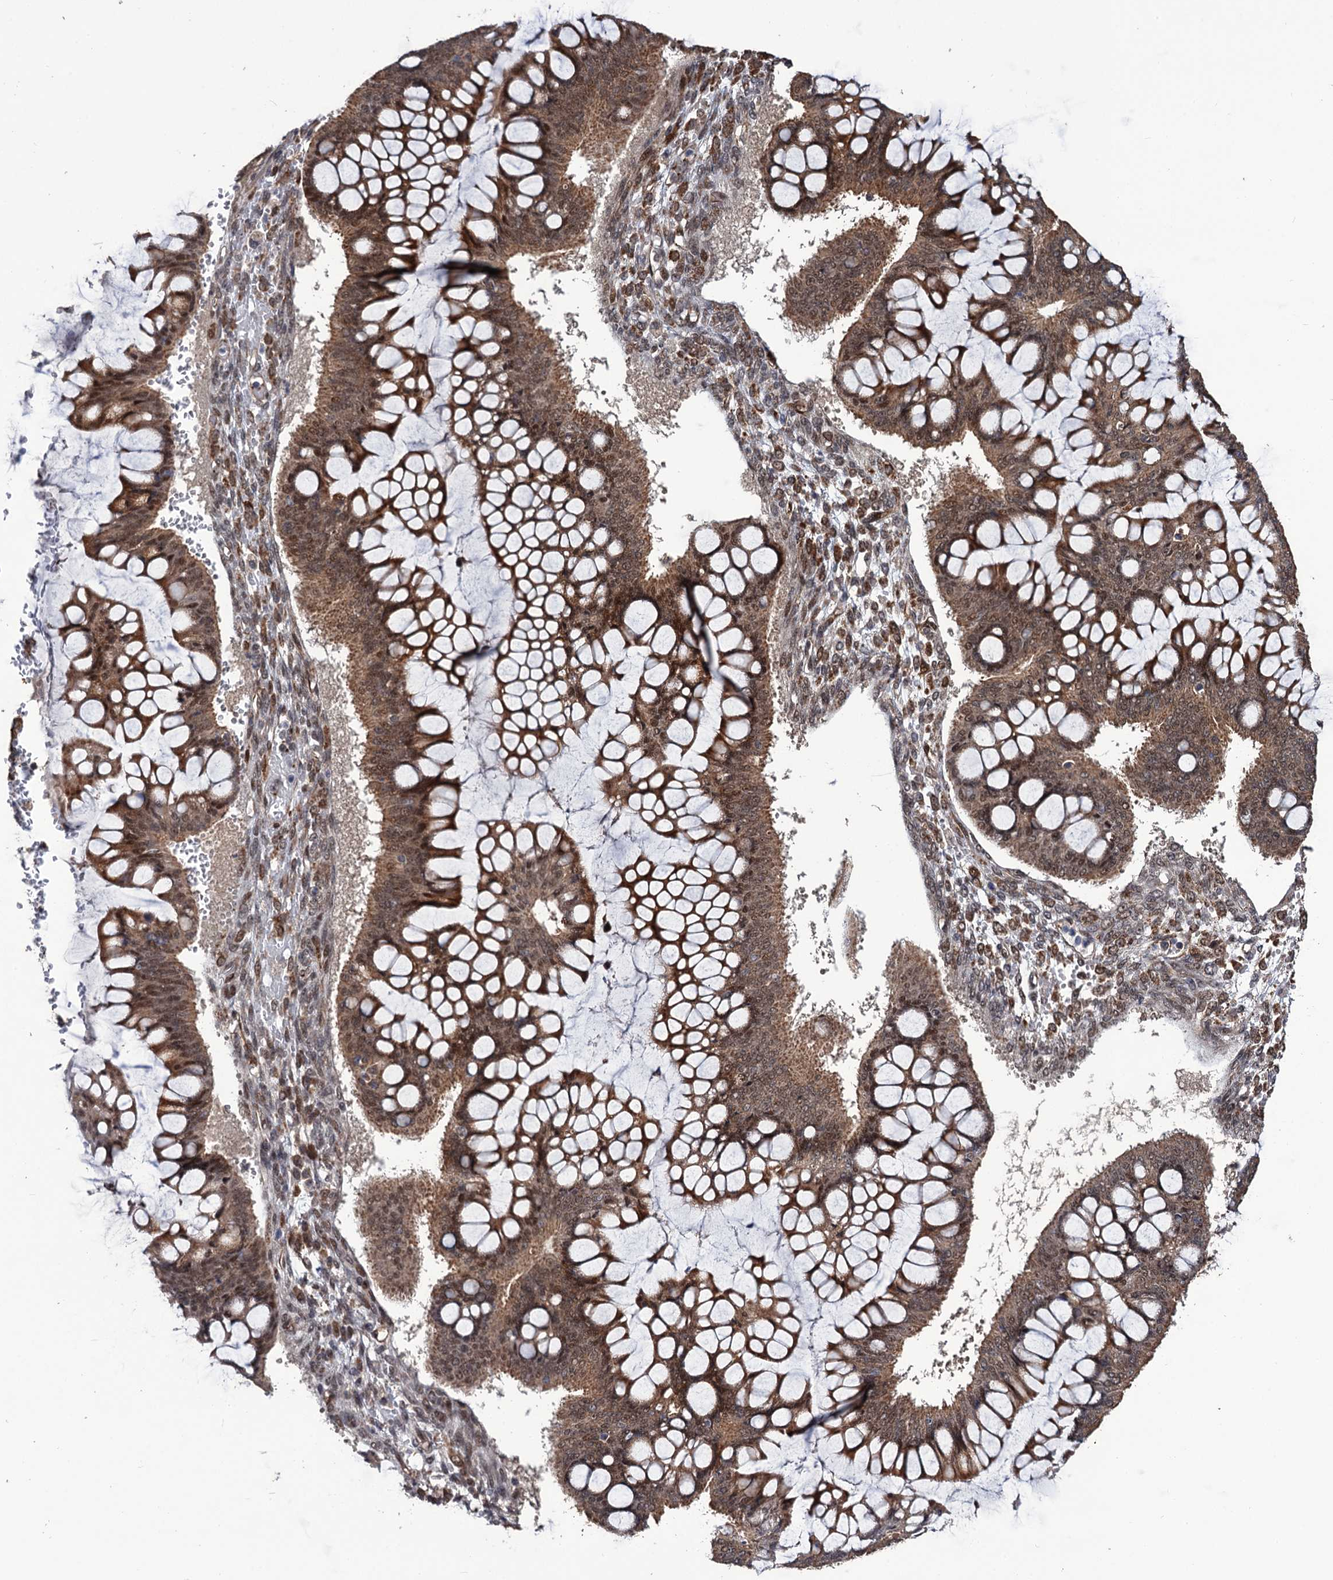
{"staining": {"intensity": "moderate", "quantity": ">75%", "location": "cytoplasmic/membranous,nuclear"}, "tissue": "ovarian cancer", "cell_type": "Tumor cells", "image_type": "cancer", "snomed": [{"axis": "morphology", "description": "Cystadenocarcinoma, mucinous, NOS"}, {"axis": "topography", "description": "Ovary"}], "caption": "Brown immunohistochemical staining in human mucinous cystadenocarcinoma (ovarian) demonstrates moderate cytoplasmic/membranous and nuclear staining in about >75% of tumor cells.", "gene": "LRRC63", "patient": {"sex": "female", "age": 73}}